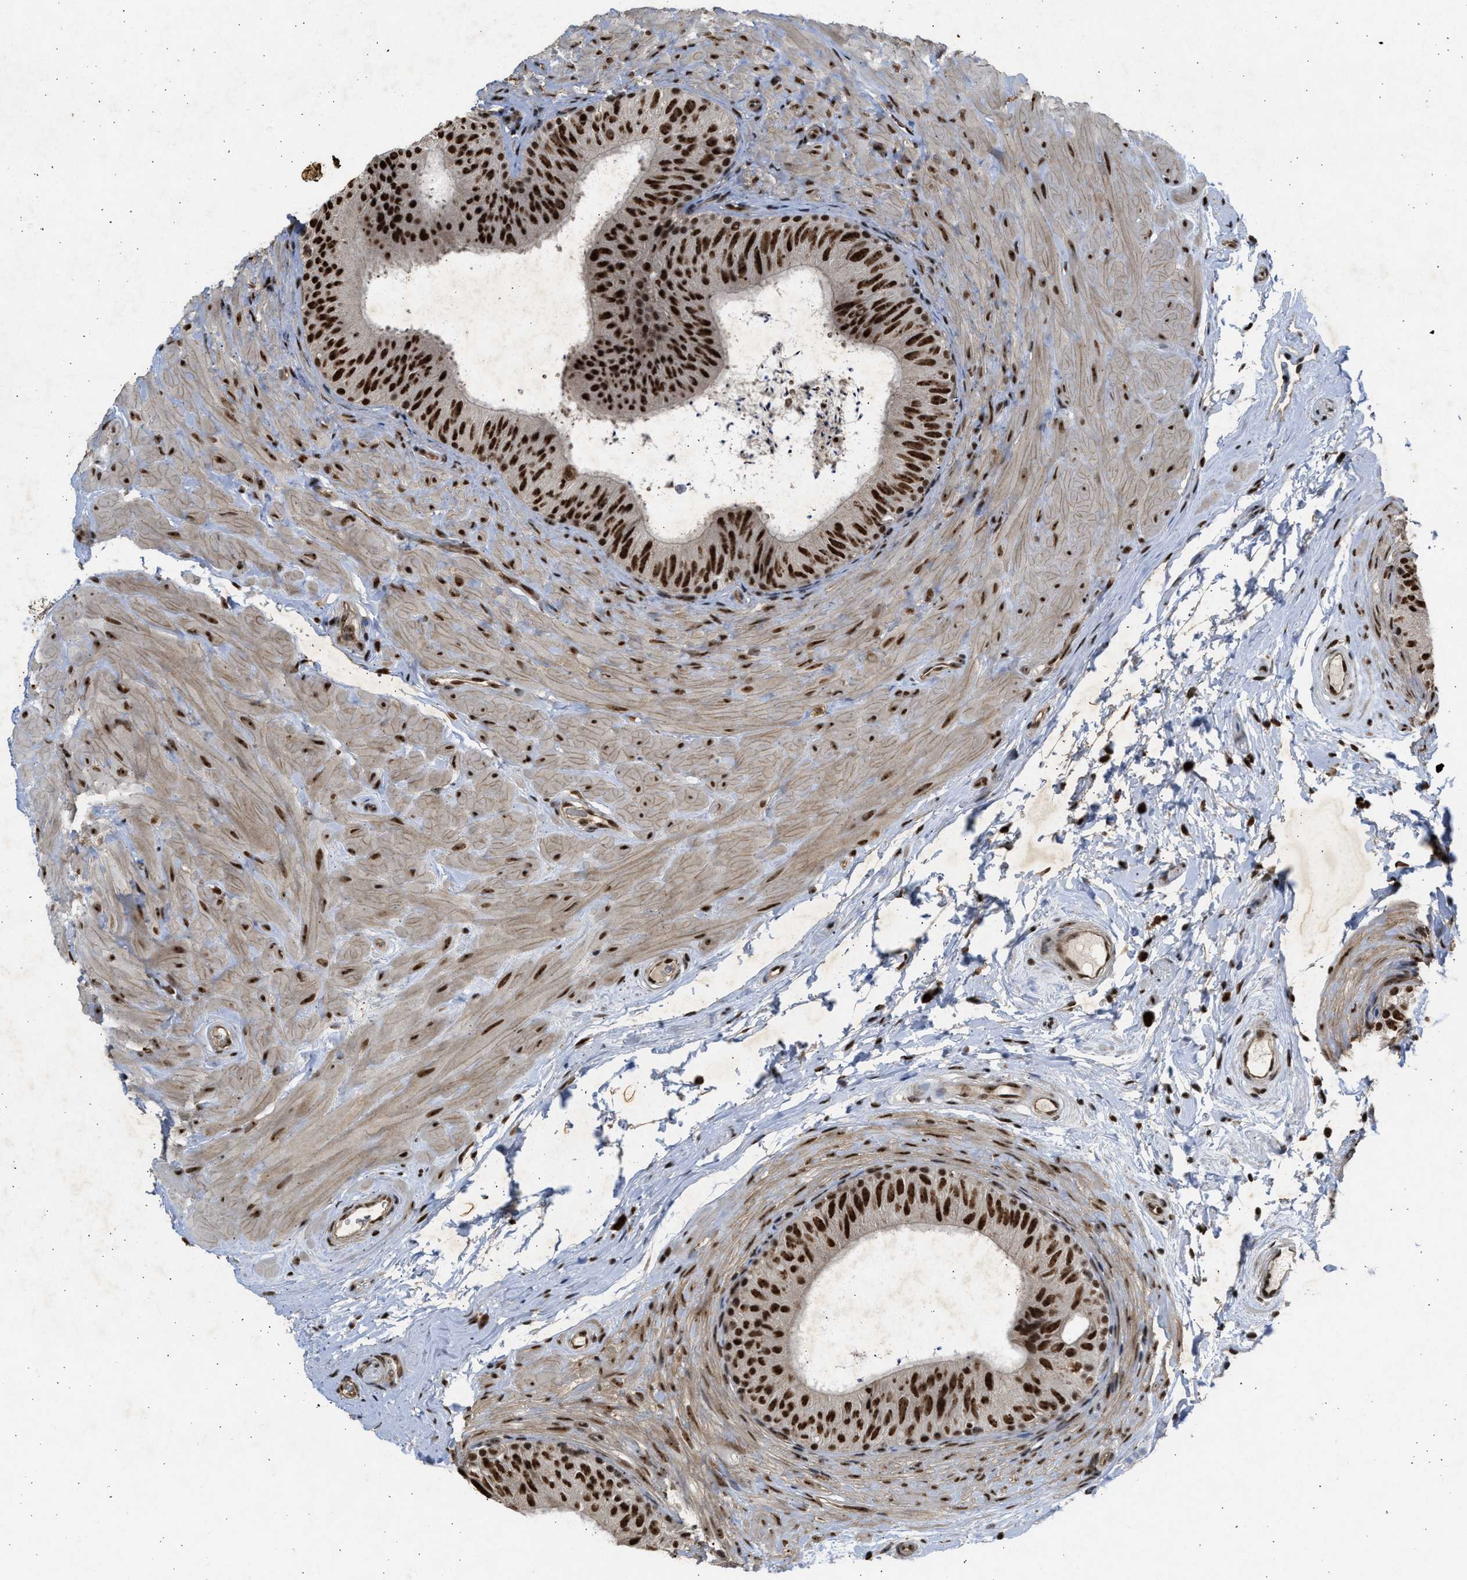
{"staining": {"intensity": "strong", "quantity": ">75%", "location": "nuclear"}, "tissue": "epididymis", "cell_type": "Glandular cells", "image_type": "normal", "snomed": [{"axis": "morphology", "description": "Normal tissue, NOS"}, {"axis": "topography", "description": "Epididymis"}], "caption": "Immunohistochemical staining of unremarkable epididymis displays strong nuclear protein positivity in approximately >75% of glandular cells.", "gene": "TFDP2", "patient": {"sex": "male", "age": 34}}